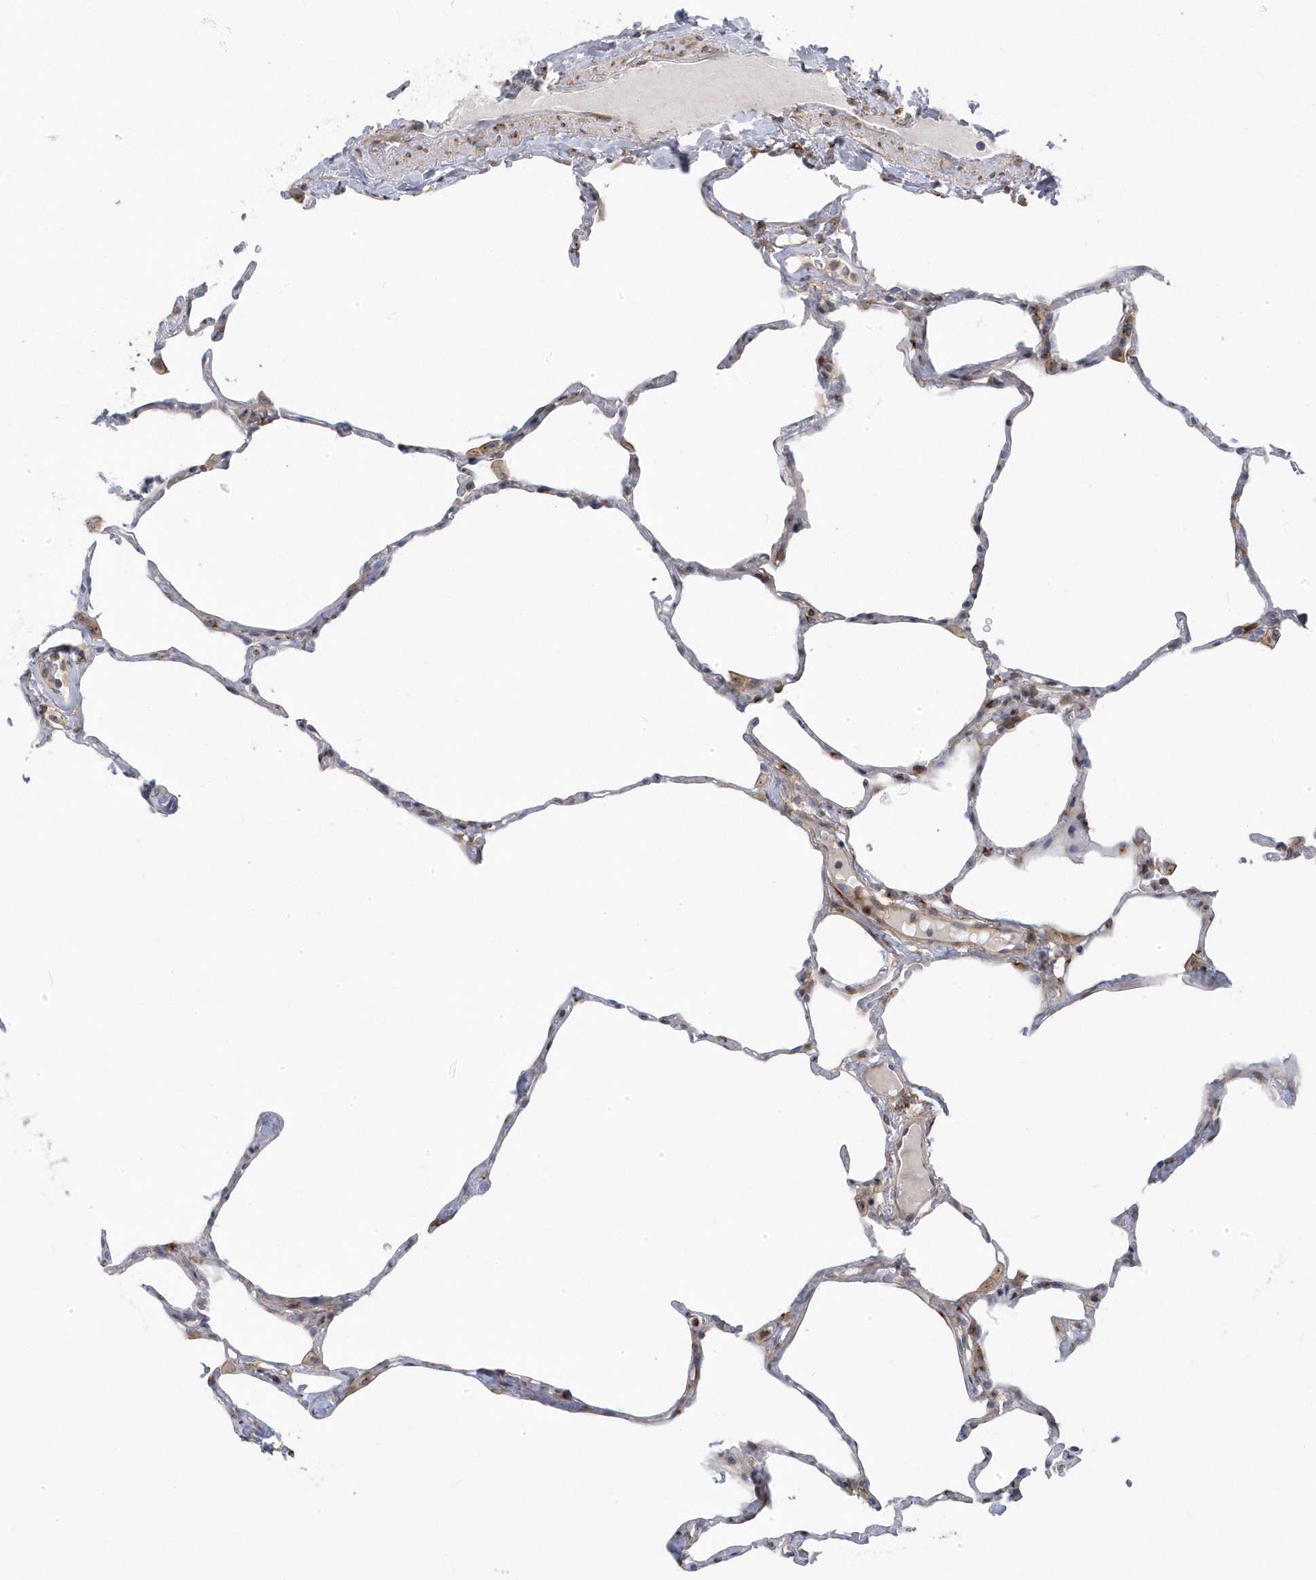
{"staining": {"intensity": "moderate", "quantity": "<25%", "location": "nuclear"}, "tissue": "lung", "cell_type": "Alveolar cells", "image_type": "normal", "snomed": [{"axis": "morphology", "description": "Normal tissue, NOS"}, {"axis": "topography", "description": "Lung"}], "caption": "A brown stain shows moderate nuclear expression of a protein in alveolar cells of benign human lung.", "gene": "MAP7D3", "patient": {"sex": "male", "age": 65}}